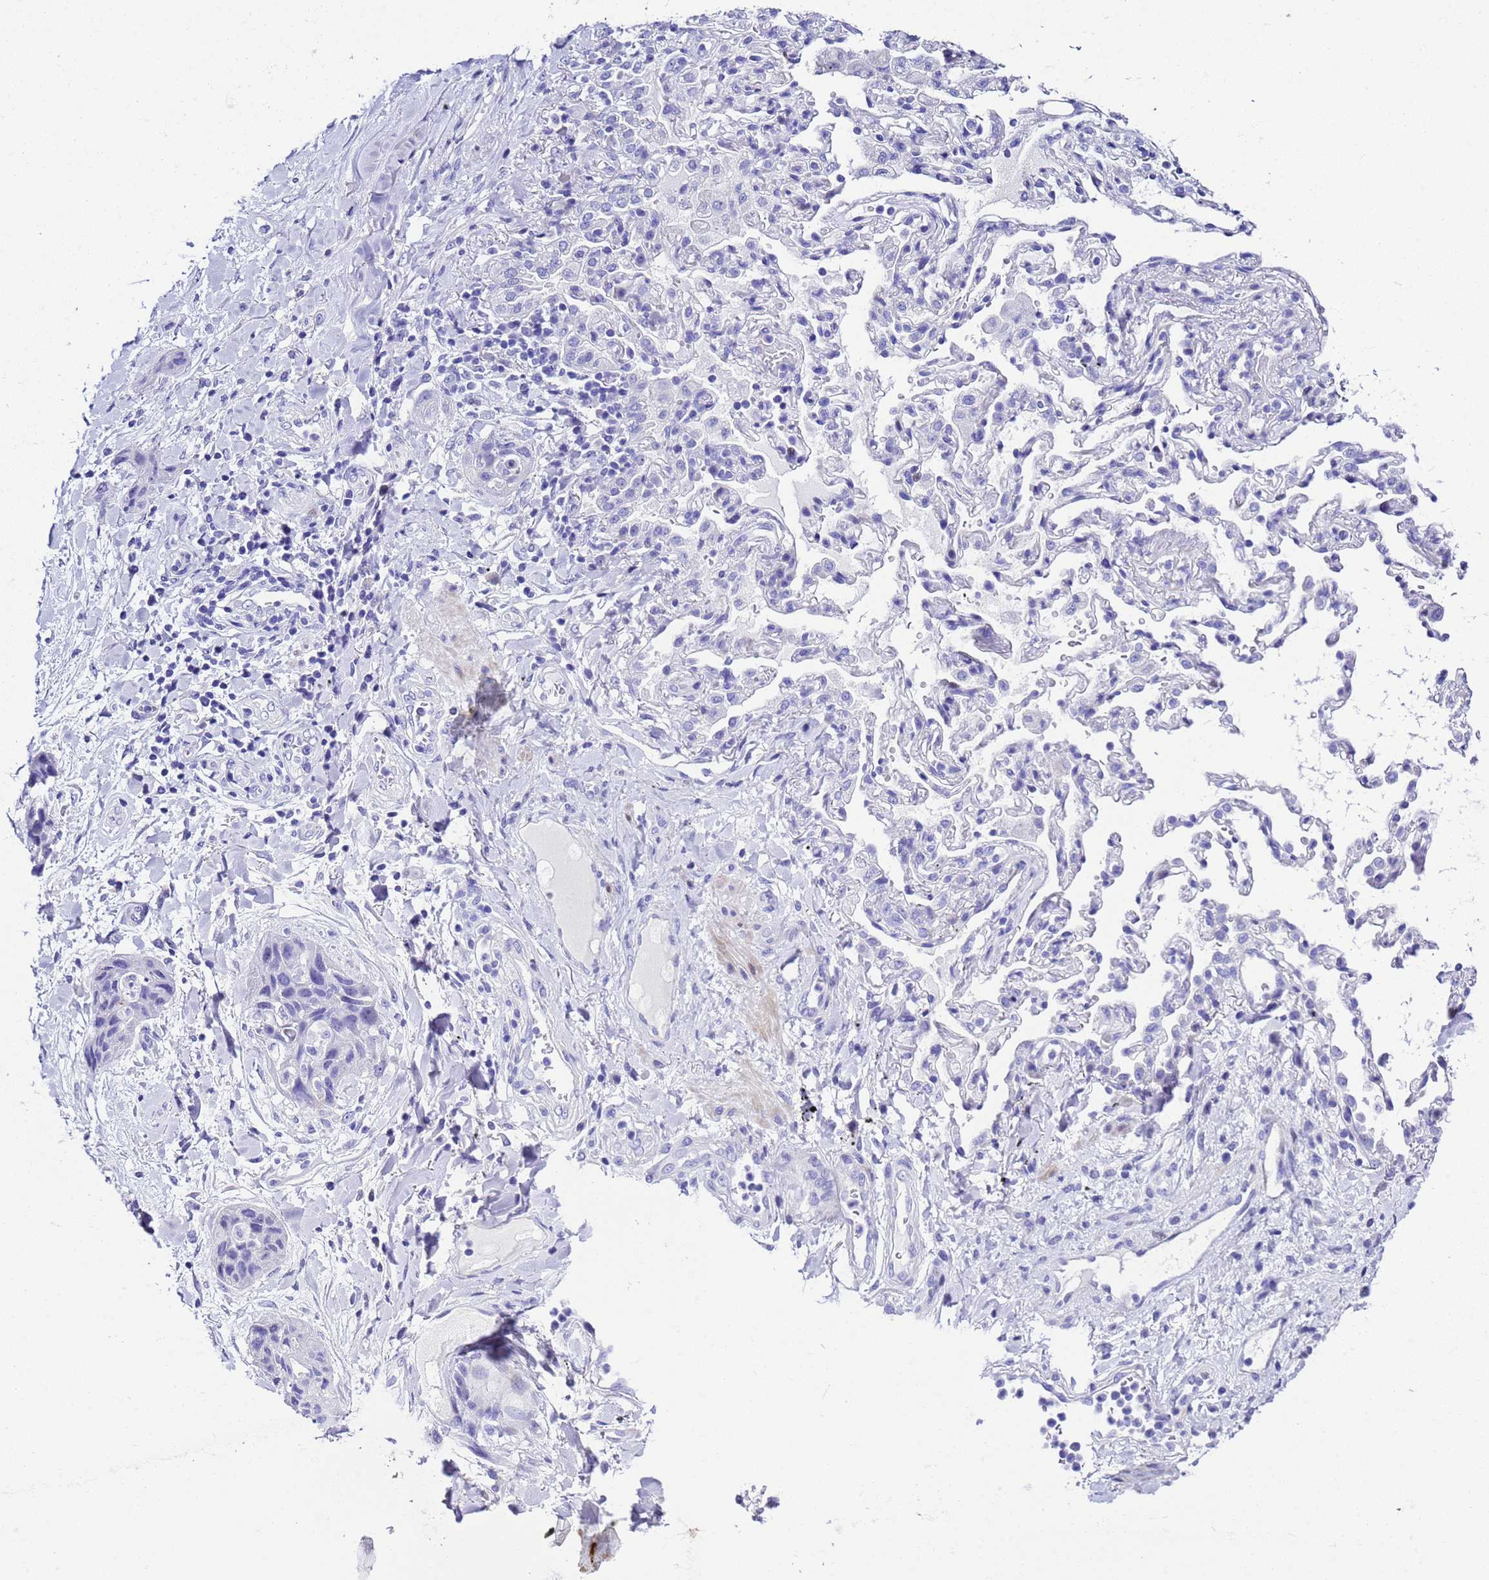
{"staining": {"intensity": "negative", "quantity": "none", "location": "none"}, "tissue": "lung cancer", "cell_type": "Tumor cells", "image_type": "cancer", "snomed": [{"axis": "morphology", "description": "Squamous cell carcinoma, NOS"}, {"axis": "topography", "description": "Lung"}], "caption": "Lung cancer was stained to show a protein in brown. There is no significant positivity in tumor cells. (Immunohistochemistry, brightfield microscopy, high magnification).", "gene": "UGT2B10", "patient": {"sex": "female", "age": 70}}